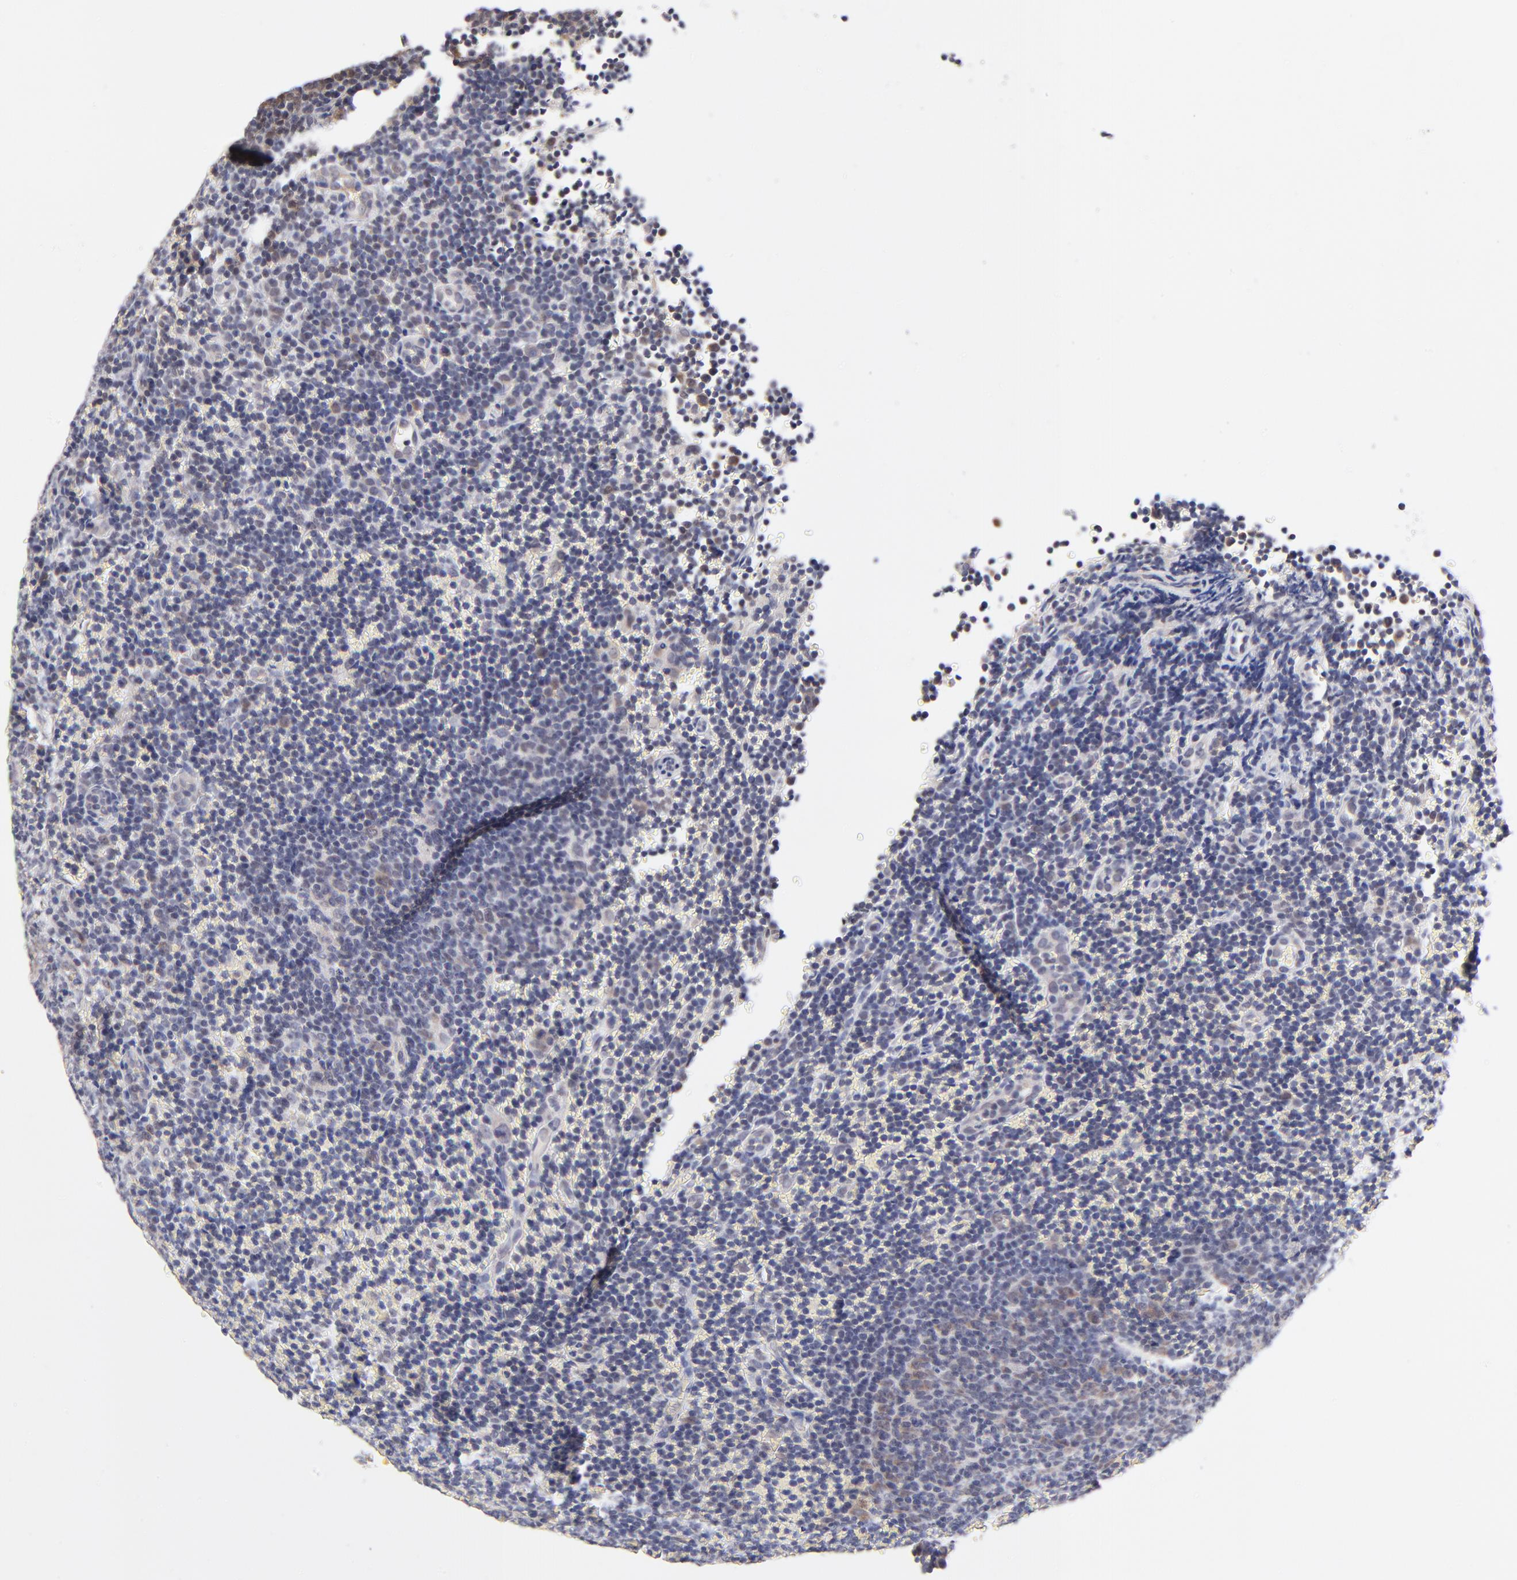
{"staining": {"intensity": "negative", "quantity": "none", "location": "none"}, "tissue": "lymphoma", "cell_type": "Tumor cells", "image_type": "cancer", "snomed": [{"axis": "morphology", "description": "Malignant lymphoma, non-Hodgkin's type, Low grade"}, {"axis": "topography", "description": "Lymph node"}], "caption": "IHC image of low-grade malignant lymphoma, non-Hodgkin's type stained for a protein (brown), which displays no positivity in tumor cells.", "gene": "FBXO8", "patient": {"sex": "male", "age": 74}}